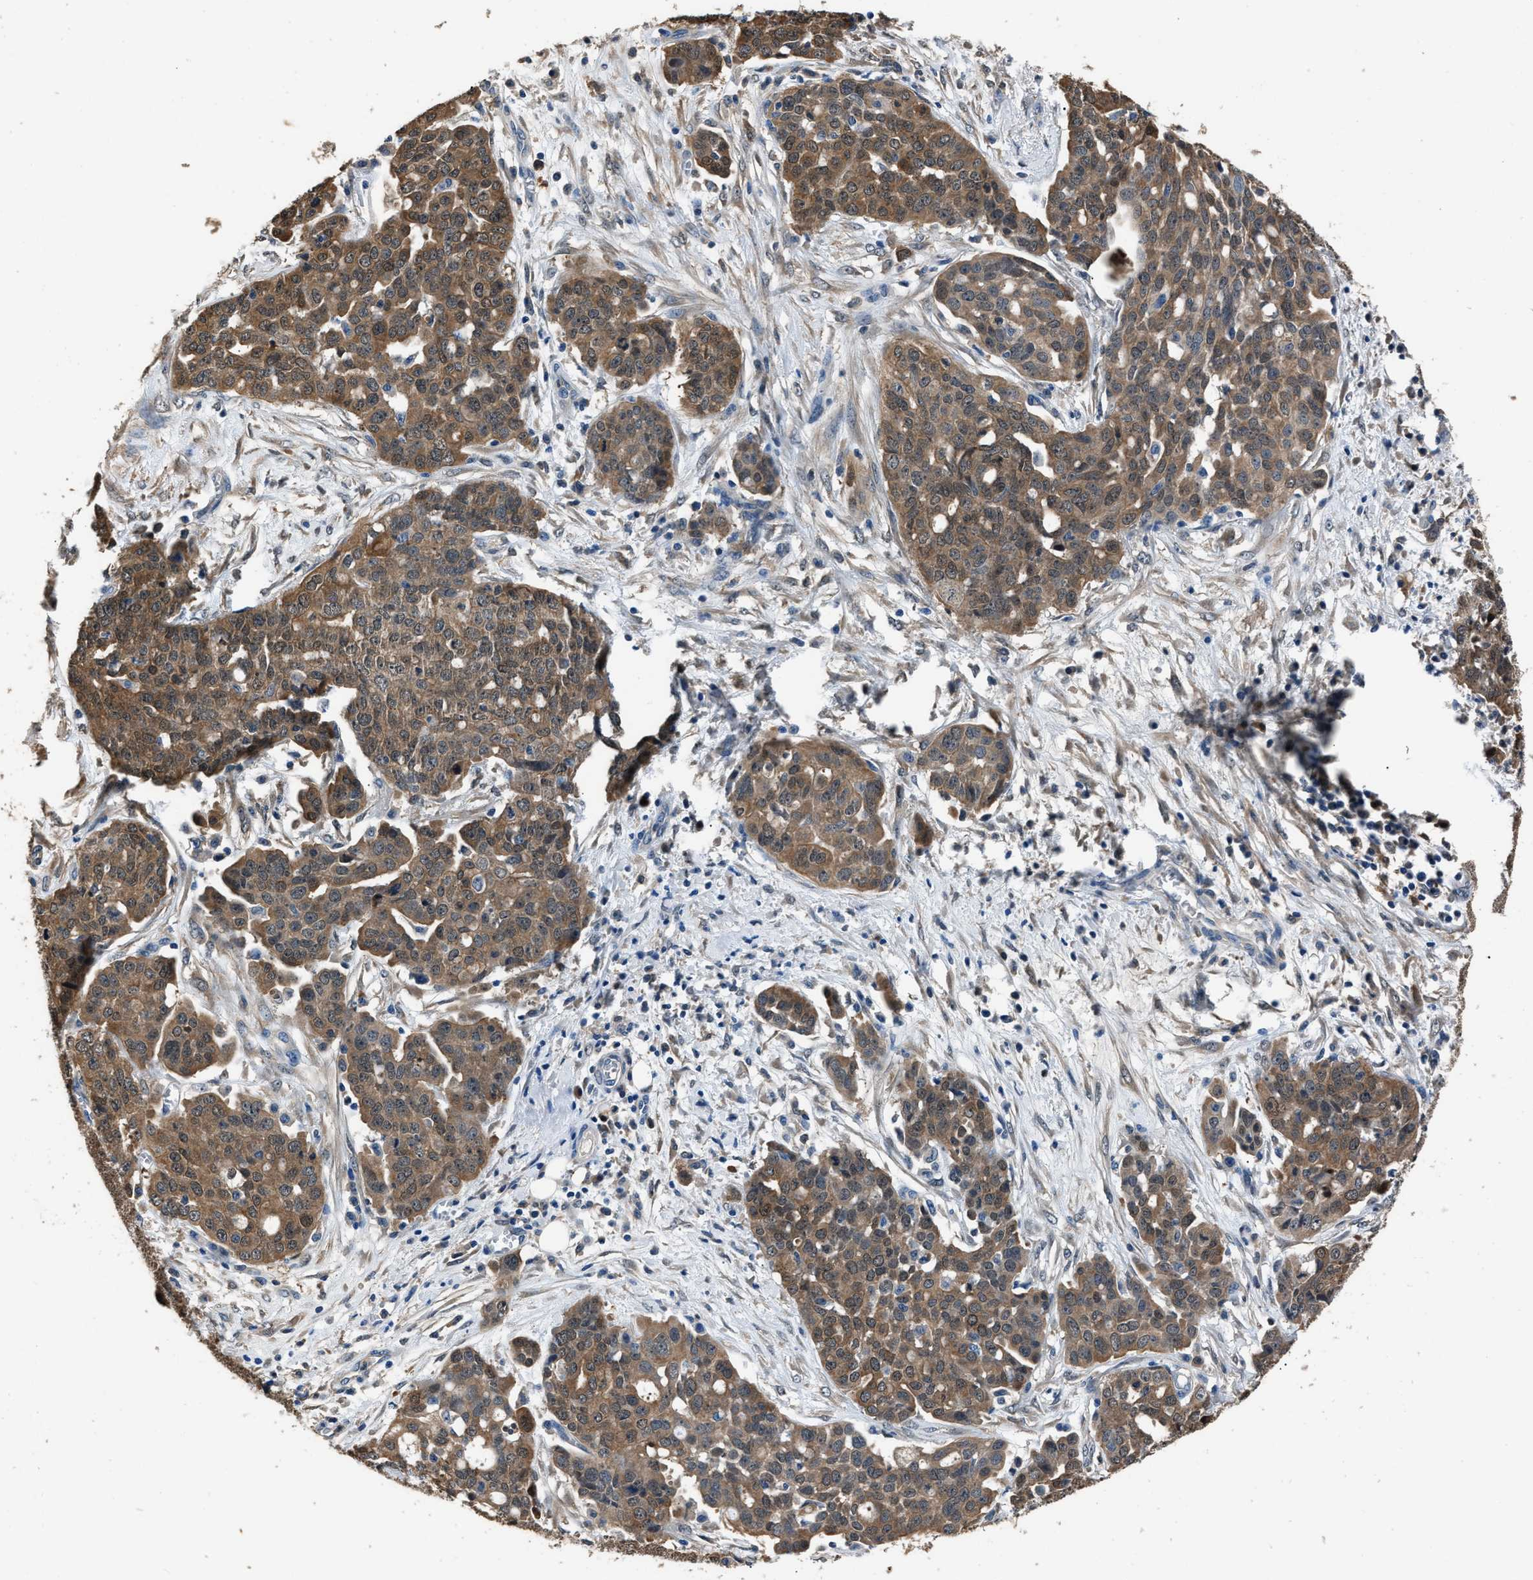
{"staining": {"intensity": "moderate", "quantity": ">75%", "location": "cytoplasmic/membranous"}, "tissue": "ovarian cancer", "cell_type": "Tumor cells", "image_type": "cancer", "snomed": [{"axis": "morphology", "description": "Cystadenocarcinoma, serous, NOS"}, {"axis": "topography", "description": "Soft tissue"}, {"axis": "topography", "description": "Ovary"}], "caption": "About >75% of tumor cells in human ovarian cancer exhibit moderate cytoplasmic/membranous protein expression as visualized by brown immunohistochemical staining.", "gene": "GSTP1", "patient": {"sex": "female", "age": 57}}